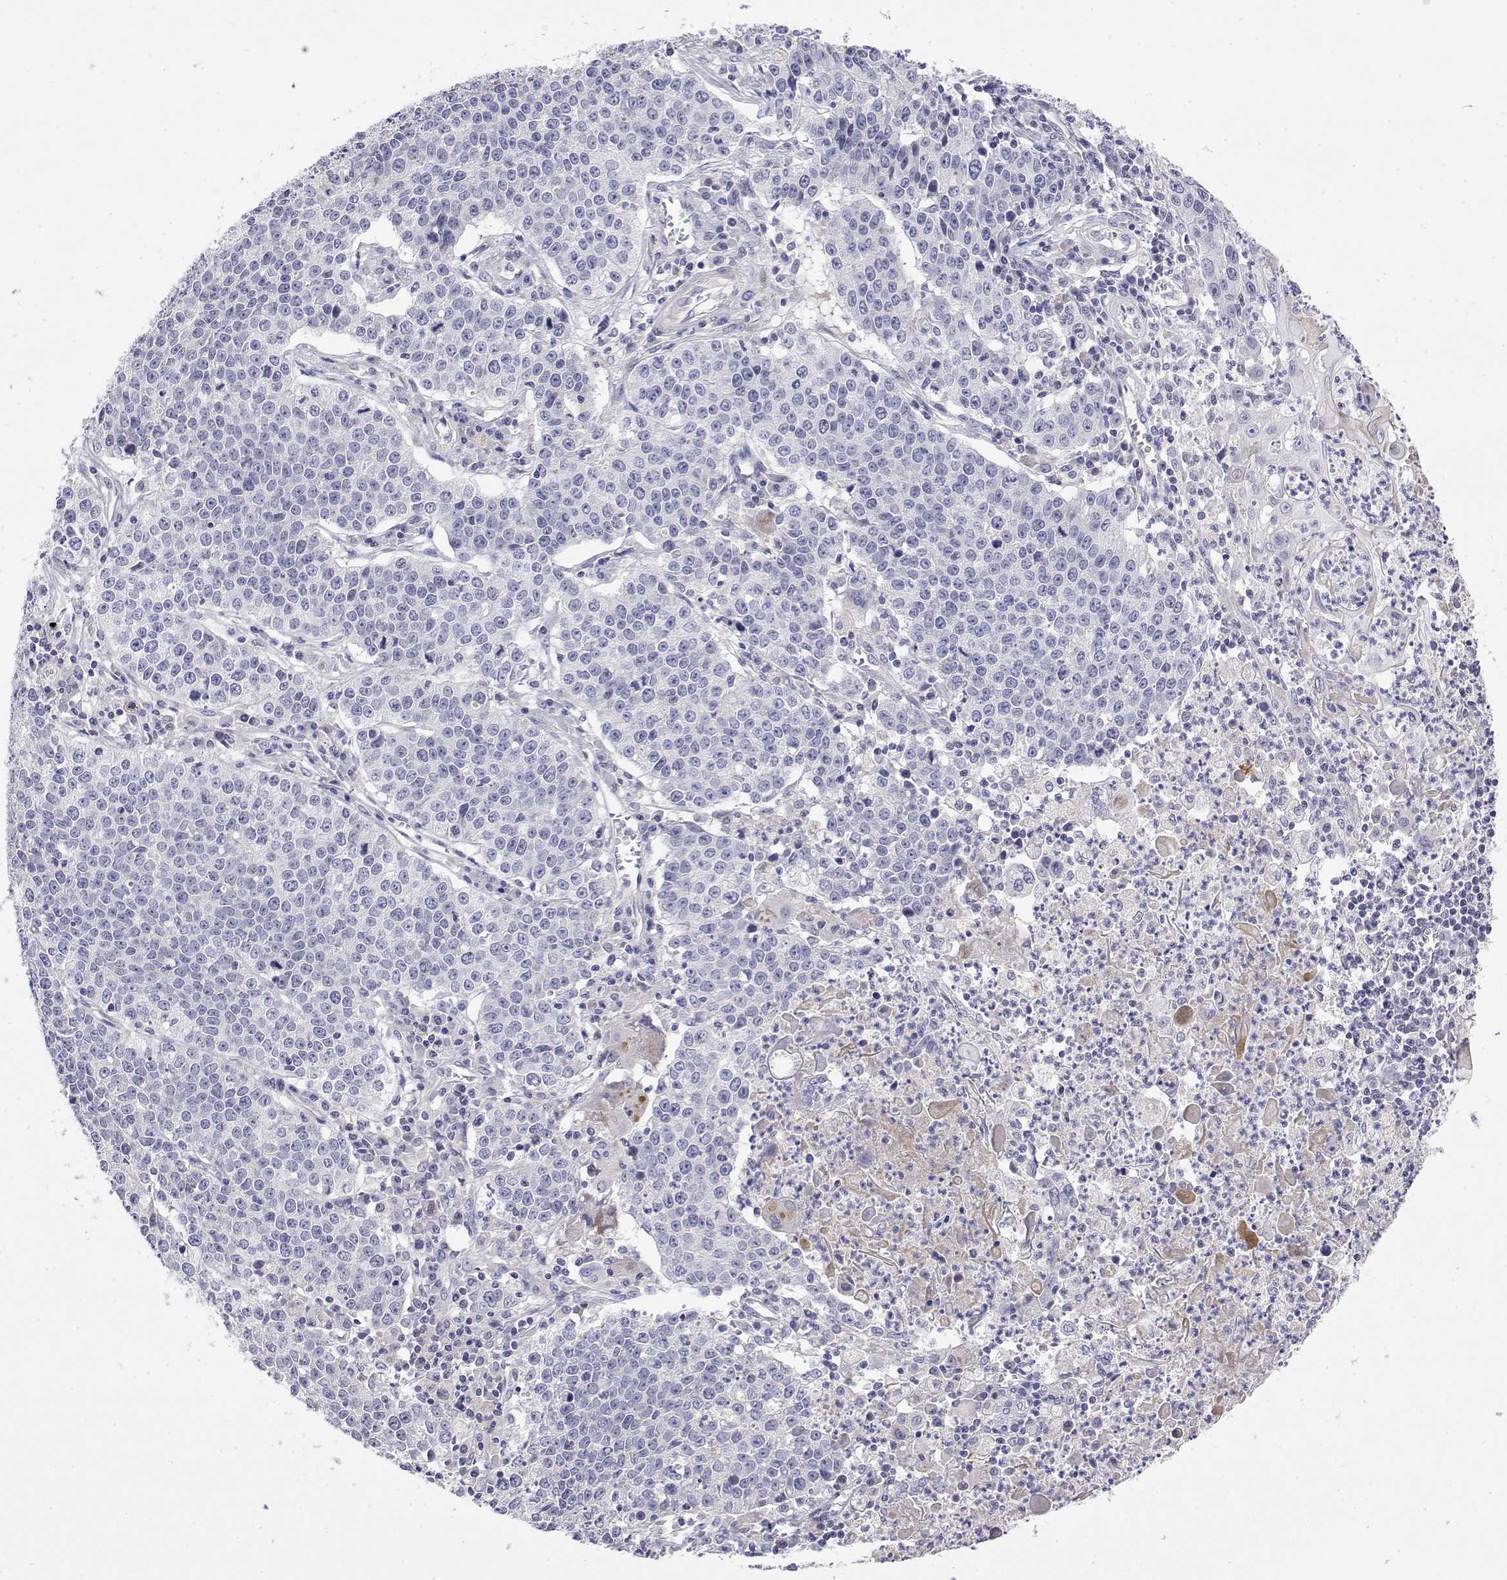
{"staining": {"intensity": "negative", "quantity": "none", "location": "none"}, "tissue": "lung cancer", "cell_type": "Tumor cells", "image_type": "cancer", "snomed": [{"axis": "morphology", "description": "Squamous cell carcinoma, NOS"}, {"axis": "morphology", "description": "Squamous cell carcinoma, metastatic, NOS"}, {"axis": "topography", "description": "Lung"}, {"axis": "topography", "description": "Pleura, NOS"}], "caption": "Immunohistochemistry of human squamous cell carcinoma (lung) shows no staining in tumor cells.", "gene": "GGACT", "patient": {"sex": "male", "age": 72}}